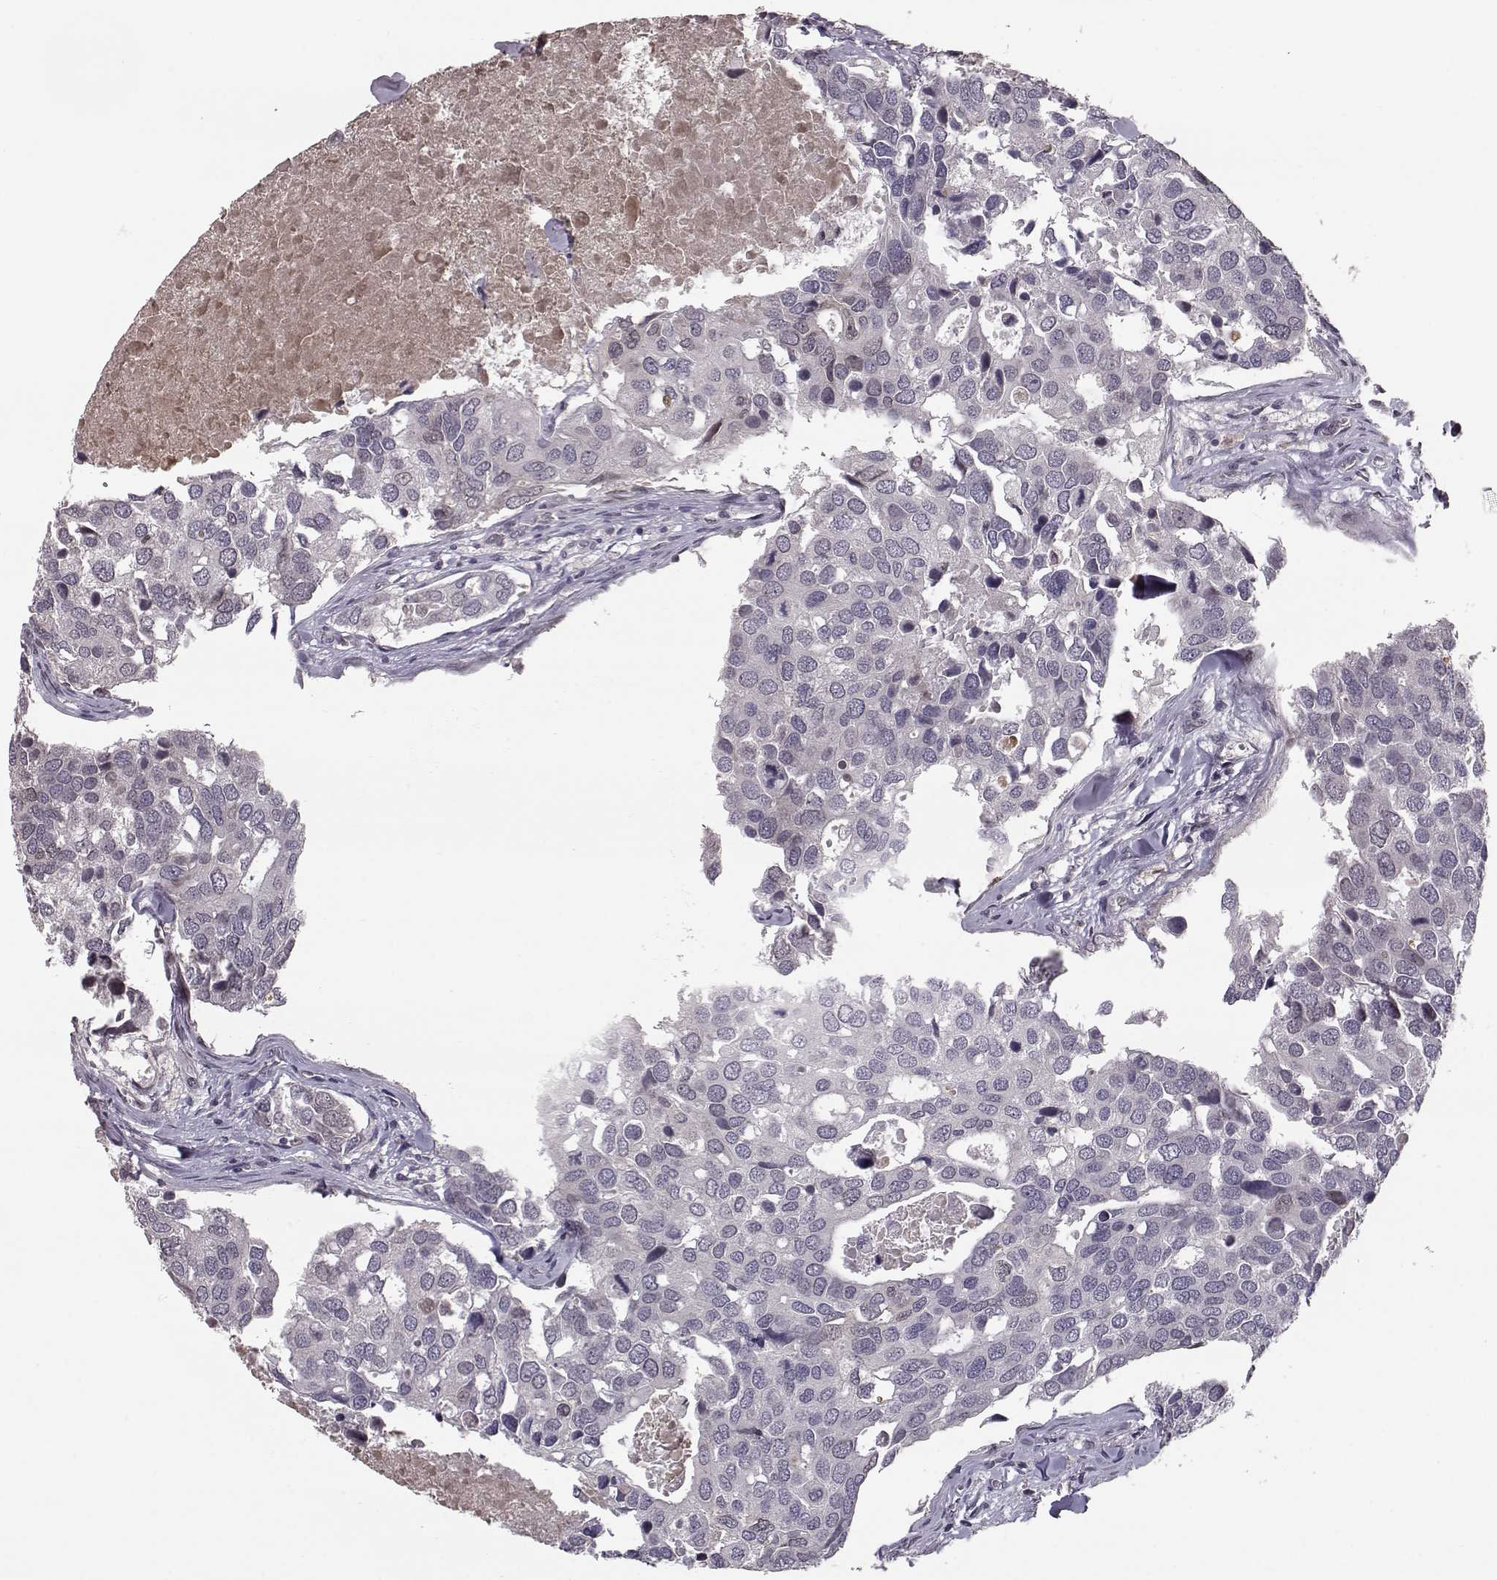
{"staining": {"intensity": "negative", "quantity": "none", "location": "none"}, "tissue": "breast cancer", "cell_type": "Tumor cells", "image_type": "cancer", "snomed": [{"axis": "morphology", "description": "Duct carcinoma"}, {"axis": "topography", "description": "Breast"}], "caption": "This micrograph is of breast cancer (infiltrating ductal carcinoma) stained with immunohistochemistry (IHC) to label a protein in brown with the nuclei are counter-stained blue. There is no staining in tumor cells.", "gene": "NUP37", "patient": {"sex": "female", "age": 83}}